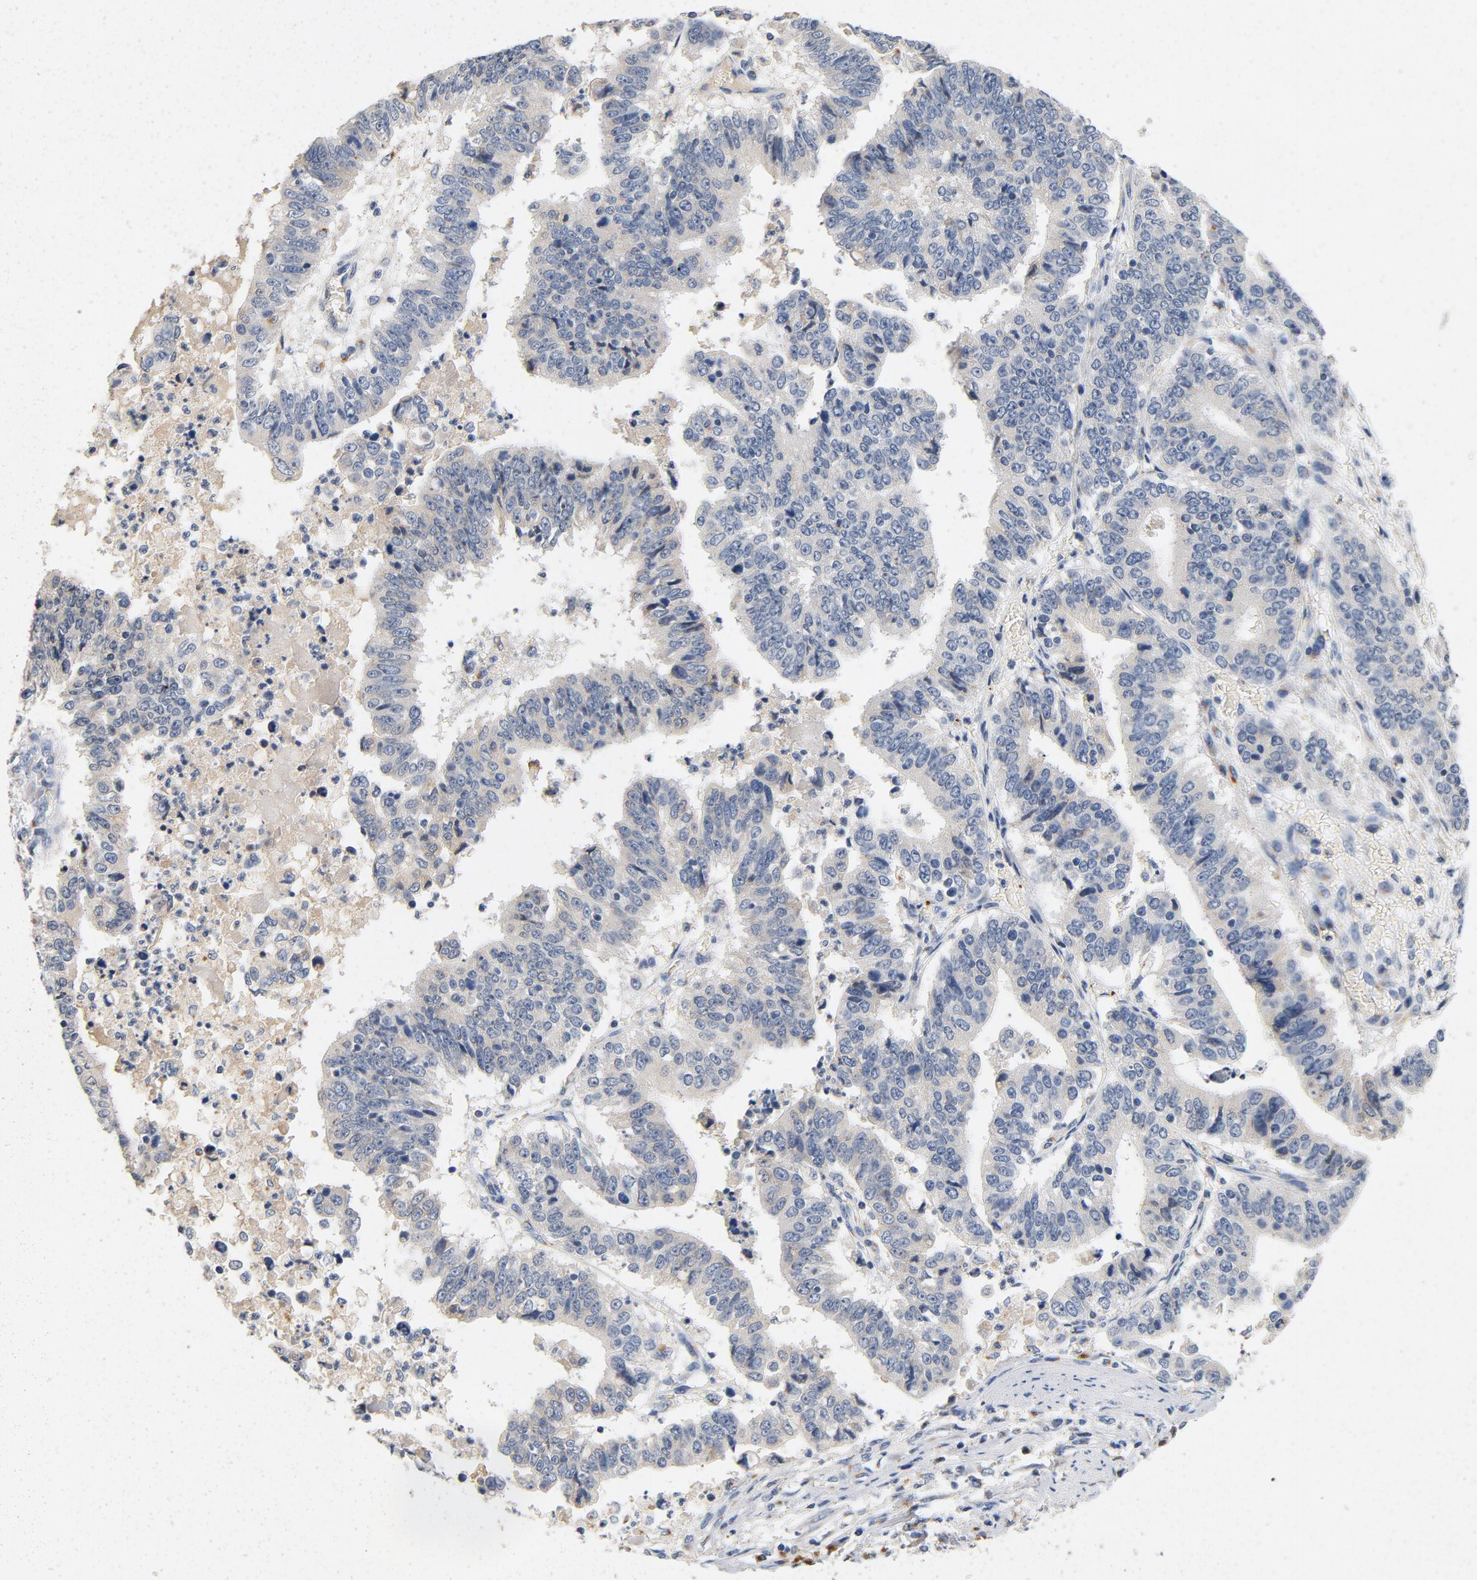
{"staining": {"intensity": "negative", "quantity": "none", "location": "none"}, "tissue": "stomach cancer", "cell_type": "Tumor cells", "image_type": "cancer", "snomed": [{"axis": "morphology", "description": "Adenocarcinoma, NOS"}, {"axis": "topography", "description": "Stomach, upper"}], "caption": "An immunohistochemistry (IHC) photomicrograph of stomach cancer (adenocarcinoma) is shown. There is no staining in tumor cells of stomach cancer (adenocarcinoma). (DAB (3,3'-diaminobenzidine) immunohistochemistry with hematoxylin counter stain).", "gene": "LMAN2", "patient": {"sex": "female", "age": 50}}